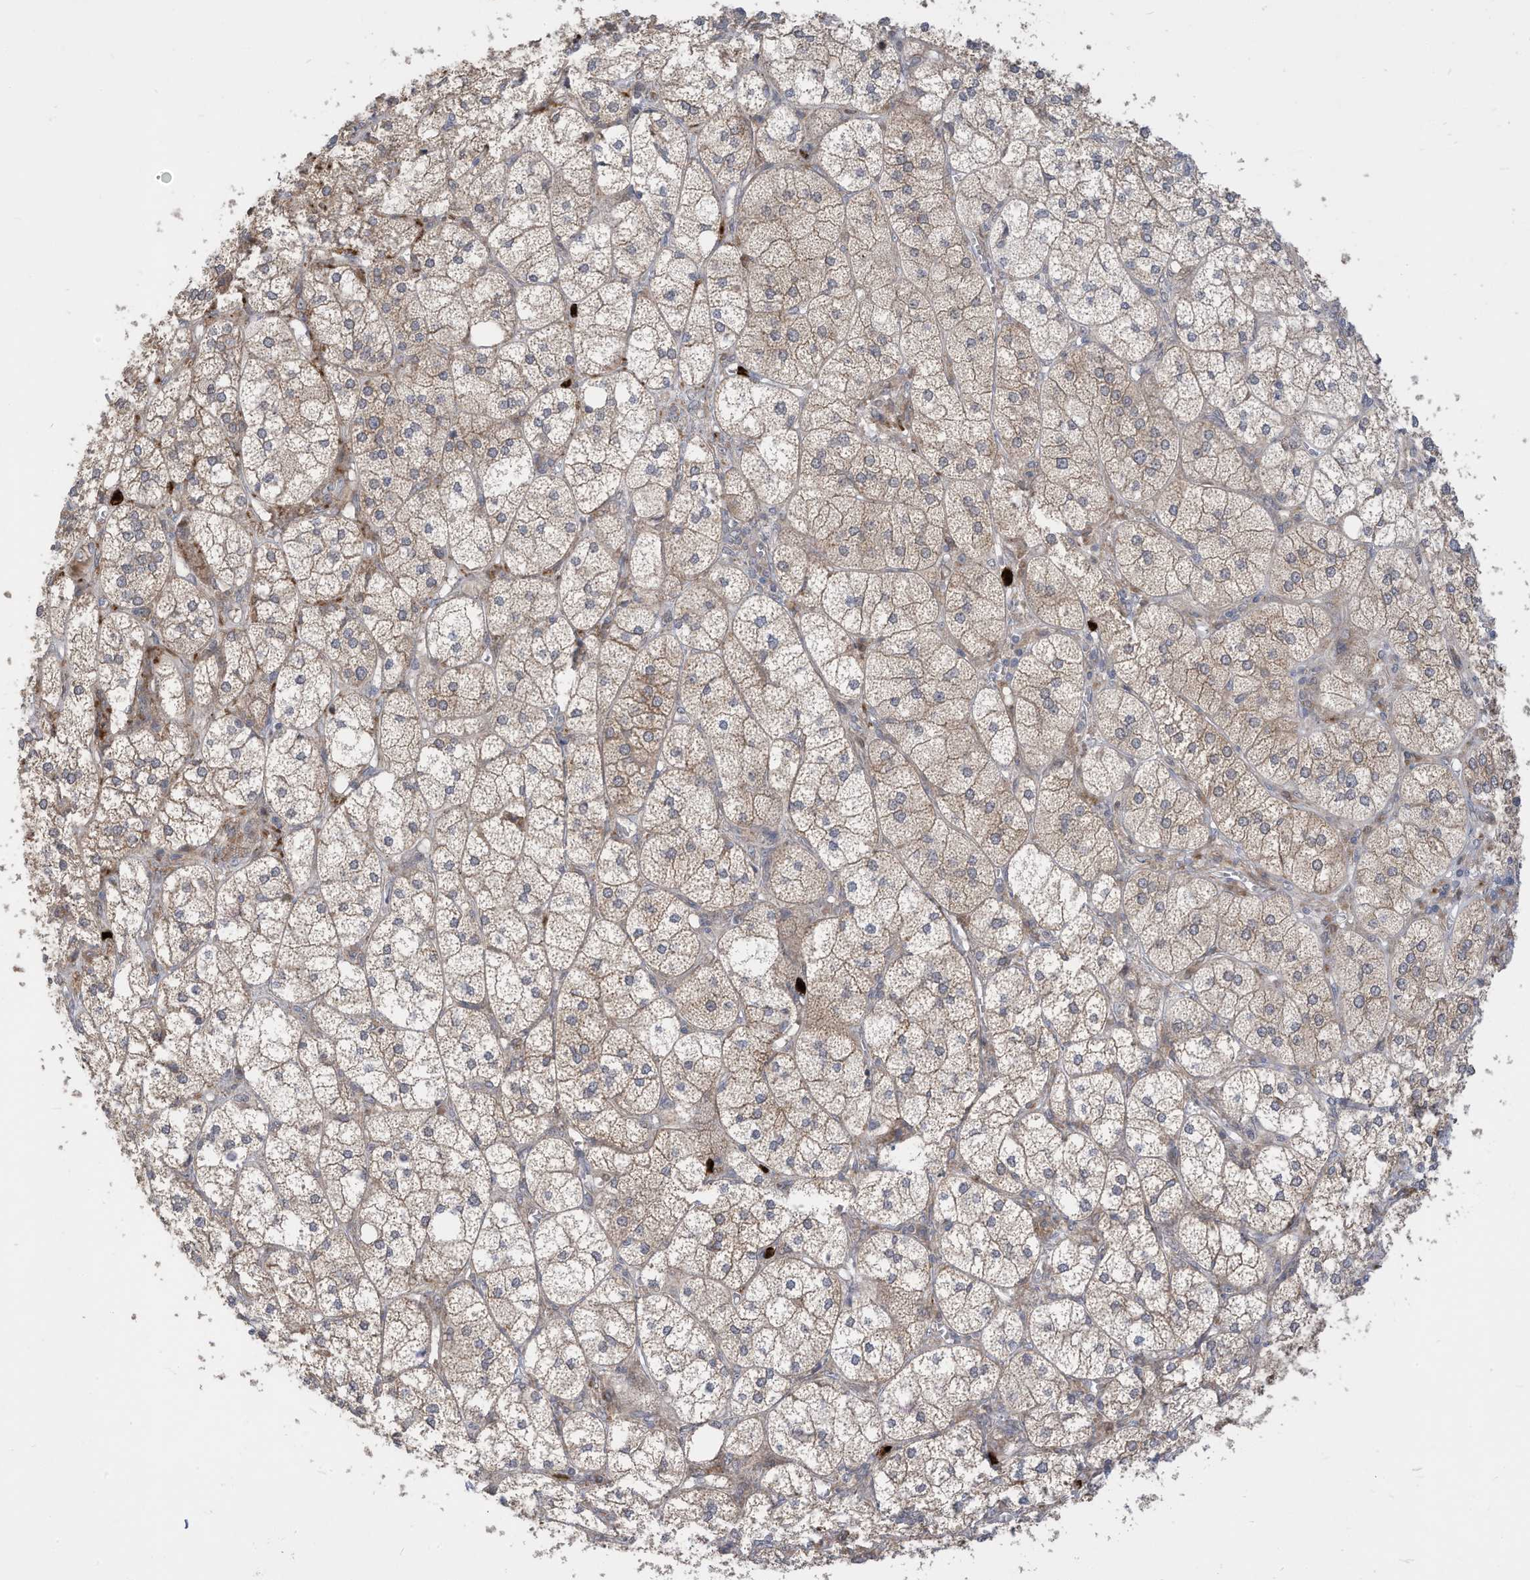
{"staining": {"intensity": "moderate", "quantity": ">75%", "location": "cytoplasmic/membranous"}, "tissue": "adrenal gland", "cell_type": "Glandular cells", "image_type": "normal", "snomed": [{"axis": "morphology", "description": "Normal tissue, NOS"}, {"axis": "topography", "description": "Adrenal gland"}], "caption": "Immunohistochemical staining of benign human adrenal gland displays >75% levels of moderate cytoplasmic/membranous protein positivity in approximately >75% of glandular cells. (brown staining indicates protein expression, while blue staining denotes nuclei).", "gene": "CNKSR1", "patient": {"sex": "female", "age": 61}}